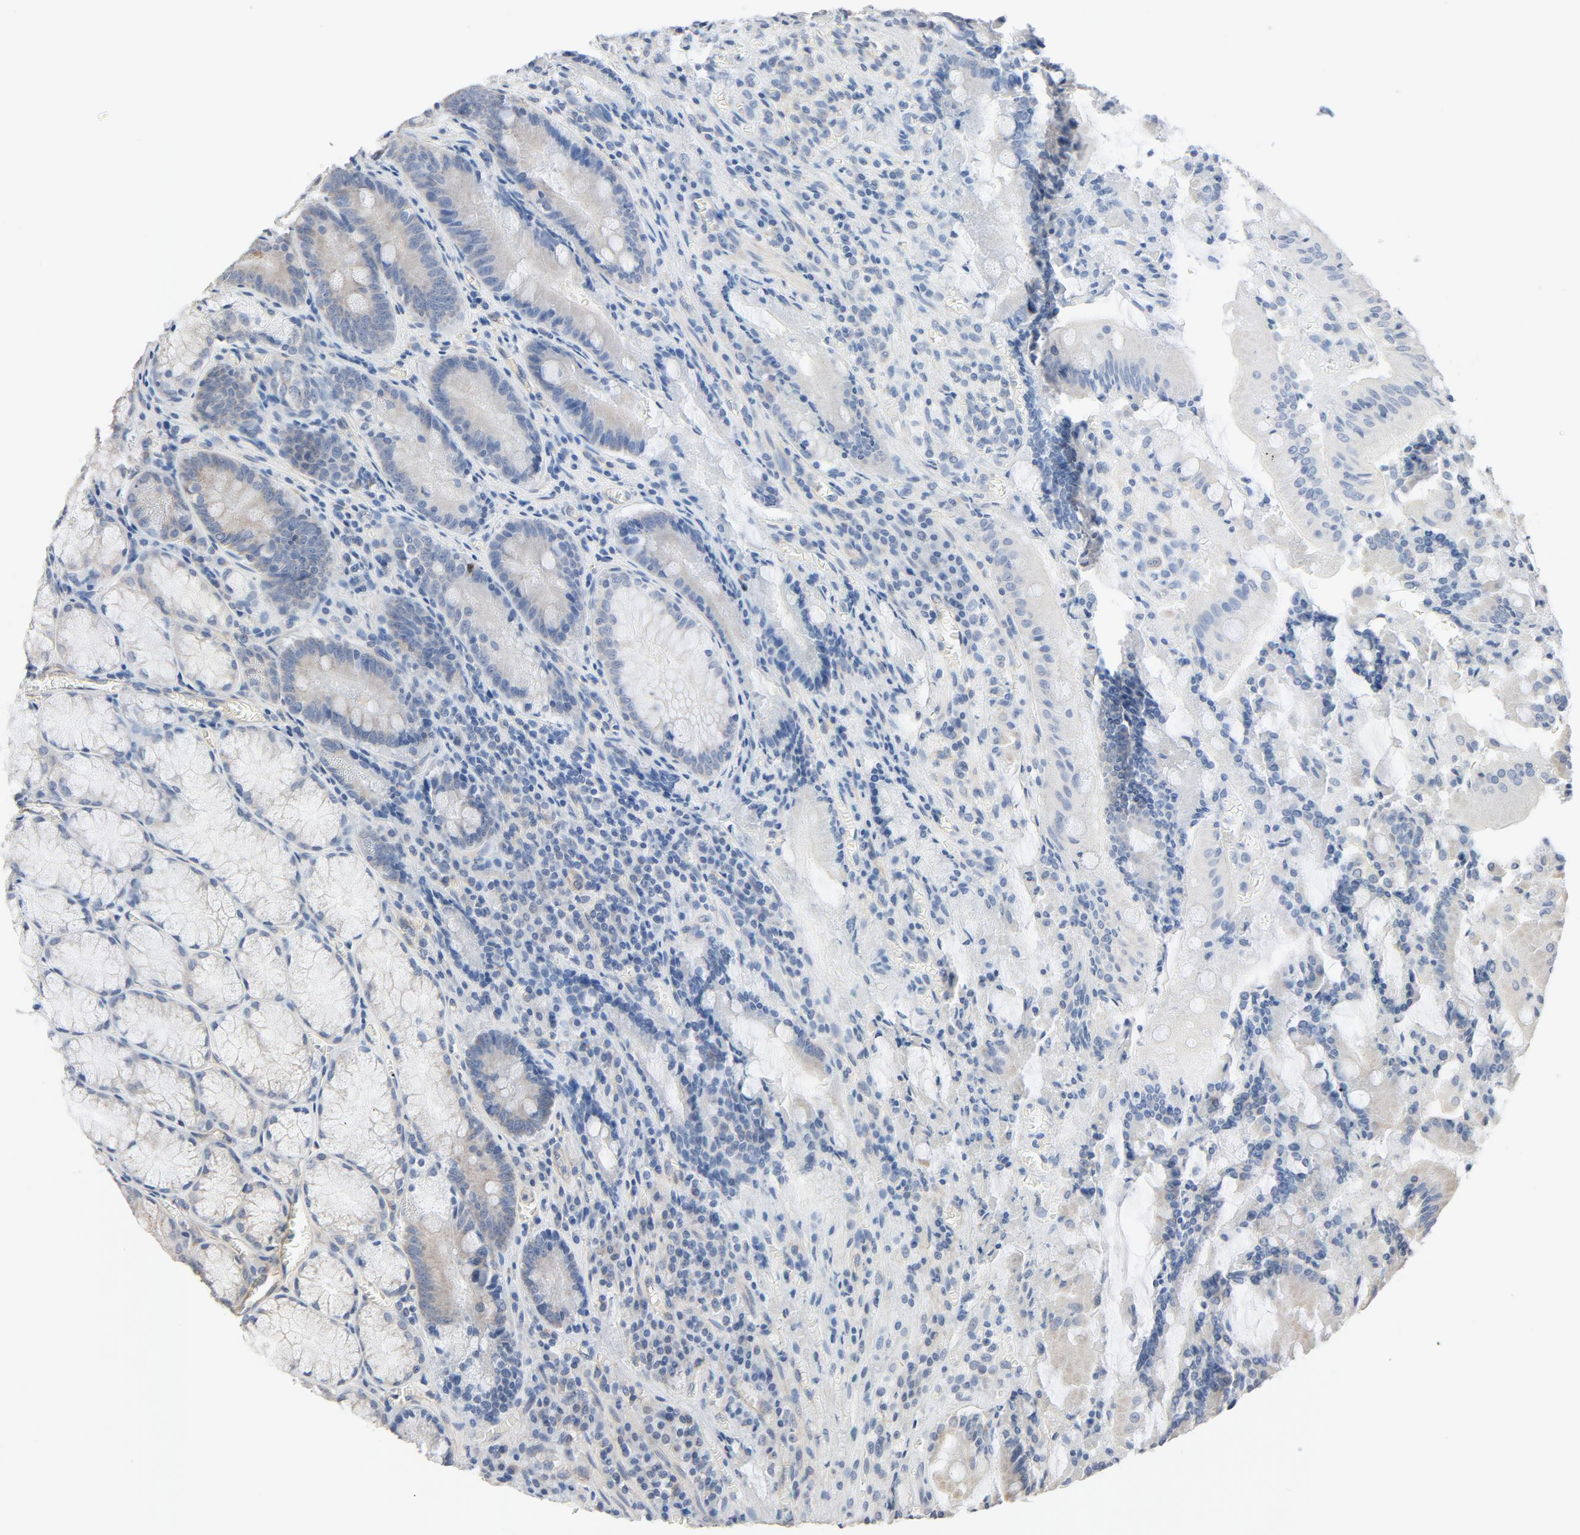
{"staining": {"intensity": "moderate", "quantity": "25%-75%", "location": "cytoplasmic/membranous"}, "tissue": "stomach", "cell_type": "Glandular cells", "image_type": "normal", "snomed": [{"axis": "morphology", "description": "Normal tissue, NOS"}, {"axis": "topography", "description": "Stomach, lower"}], "caption": "Stomach stained with immunohistochemistry (IHC) reveals moderate cytoplasmic/membranous staining in approximately 25%-75% of glandular cells. The staining was performed using DAB (3,3'-diaminobenzidine), with brown indicating positive protein expression. Nuclei are stained blue with hematoxylin.", "gene": "TRIOBP", "patient": {"sex": "male", "age": 56}}